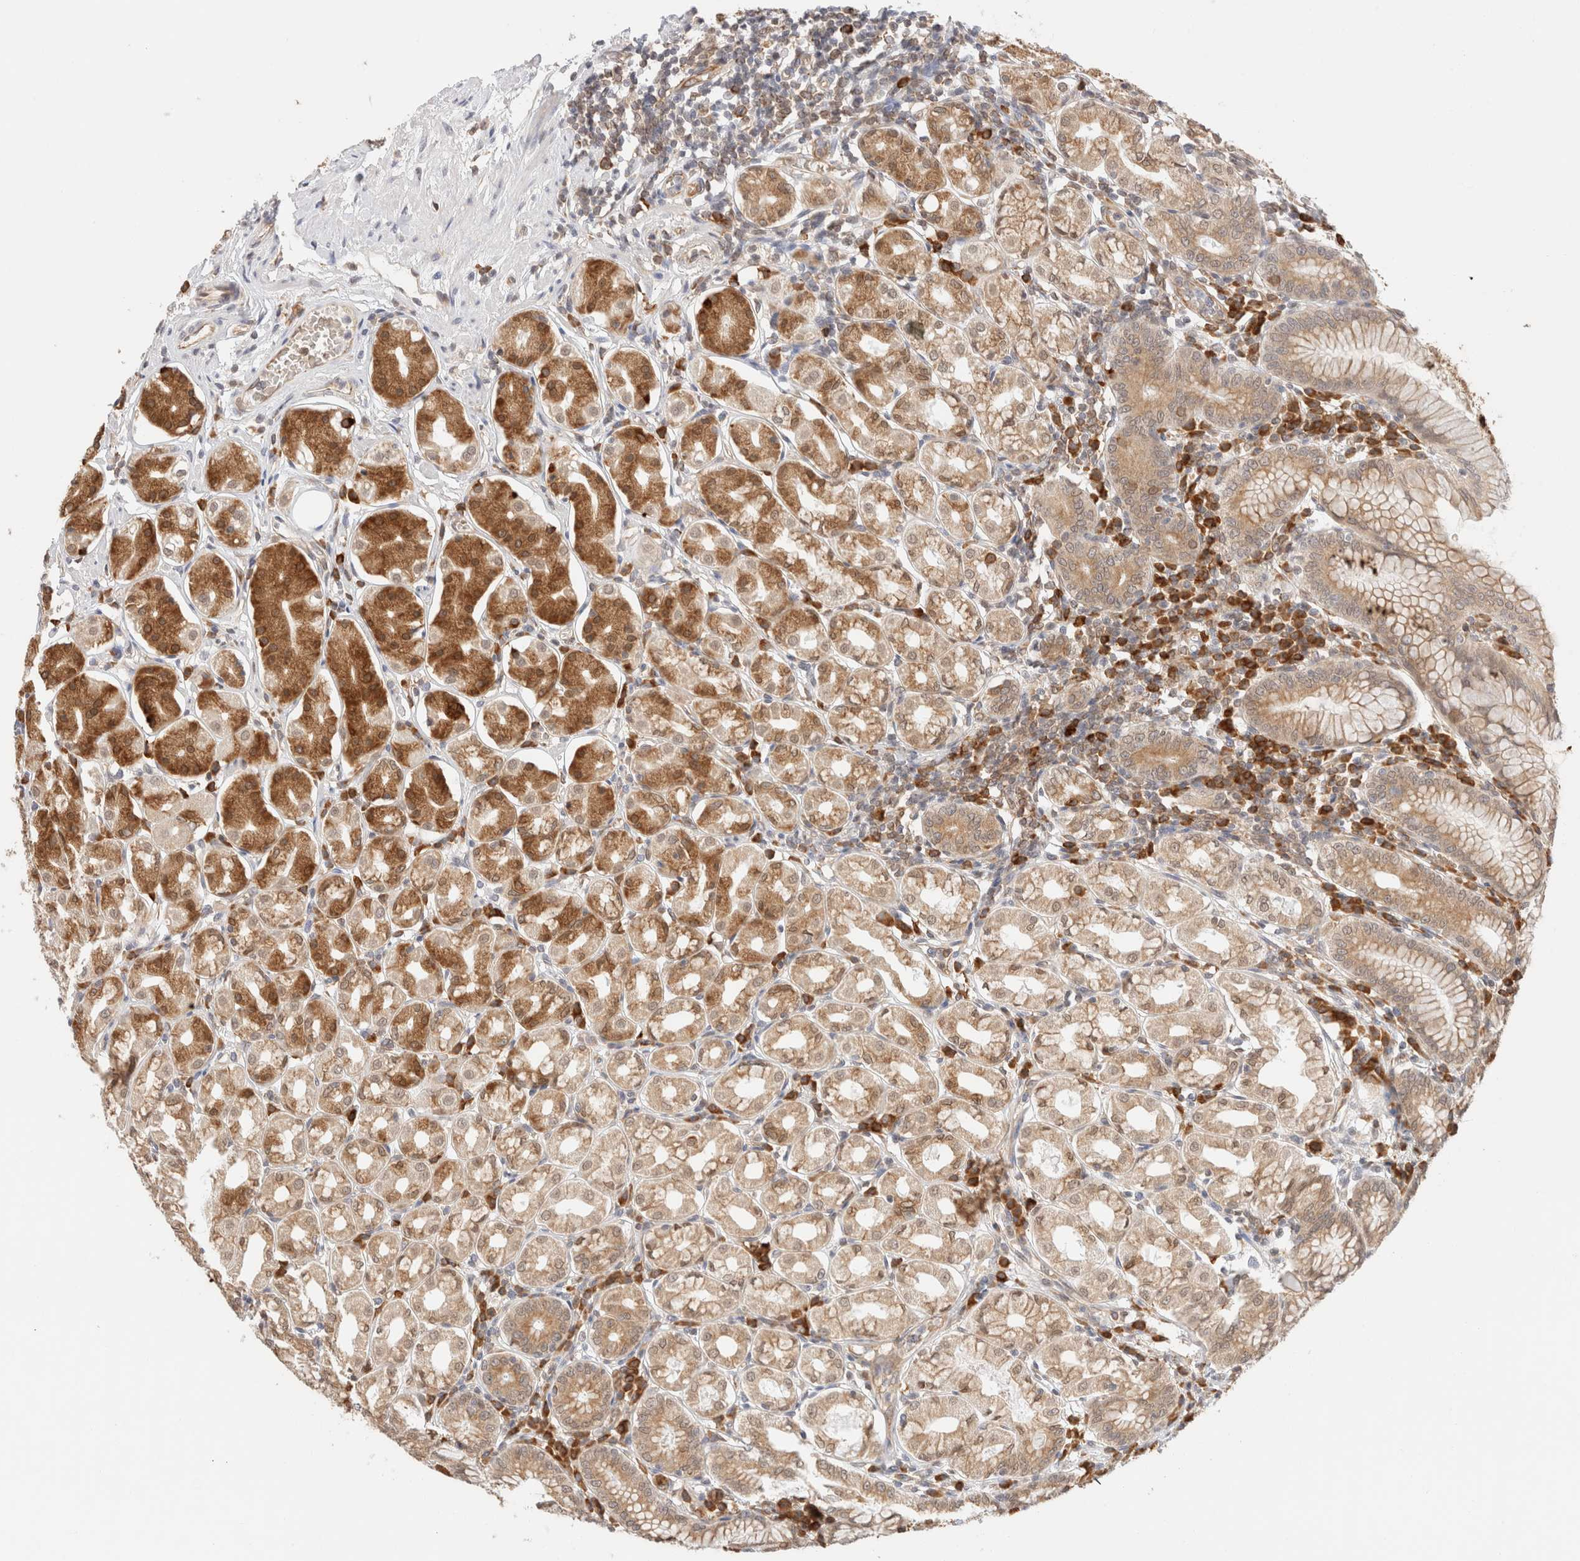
{"staining": {"intensity": "moderate", "quantity": ">75%", "location": "cytoplasmic/membranous,nuclear"}, "tissue": "stomach", "cell_type": "Glandular cells", "image_type": "normal", "snomed": [{"axis": "morphology", "description": "Normal tissue, NOS"}, {"axis": "topography", "description": "Stomach"}, {"axis": "topography", "description": "Stomach, lower"}], "caption": "This image reveals immunohistochemistry staining of unremarkable stomach, with medium moderate cytoplasmic/membranous,nuclear staining in about >75% of glandular cells.", "gene": "SYVN1", "patient": {"sex": "female", "age": 56}}